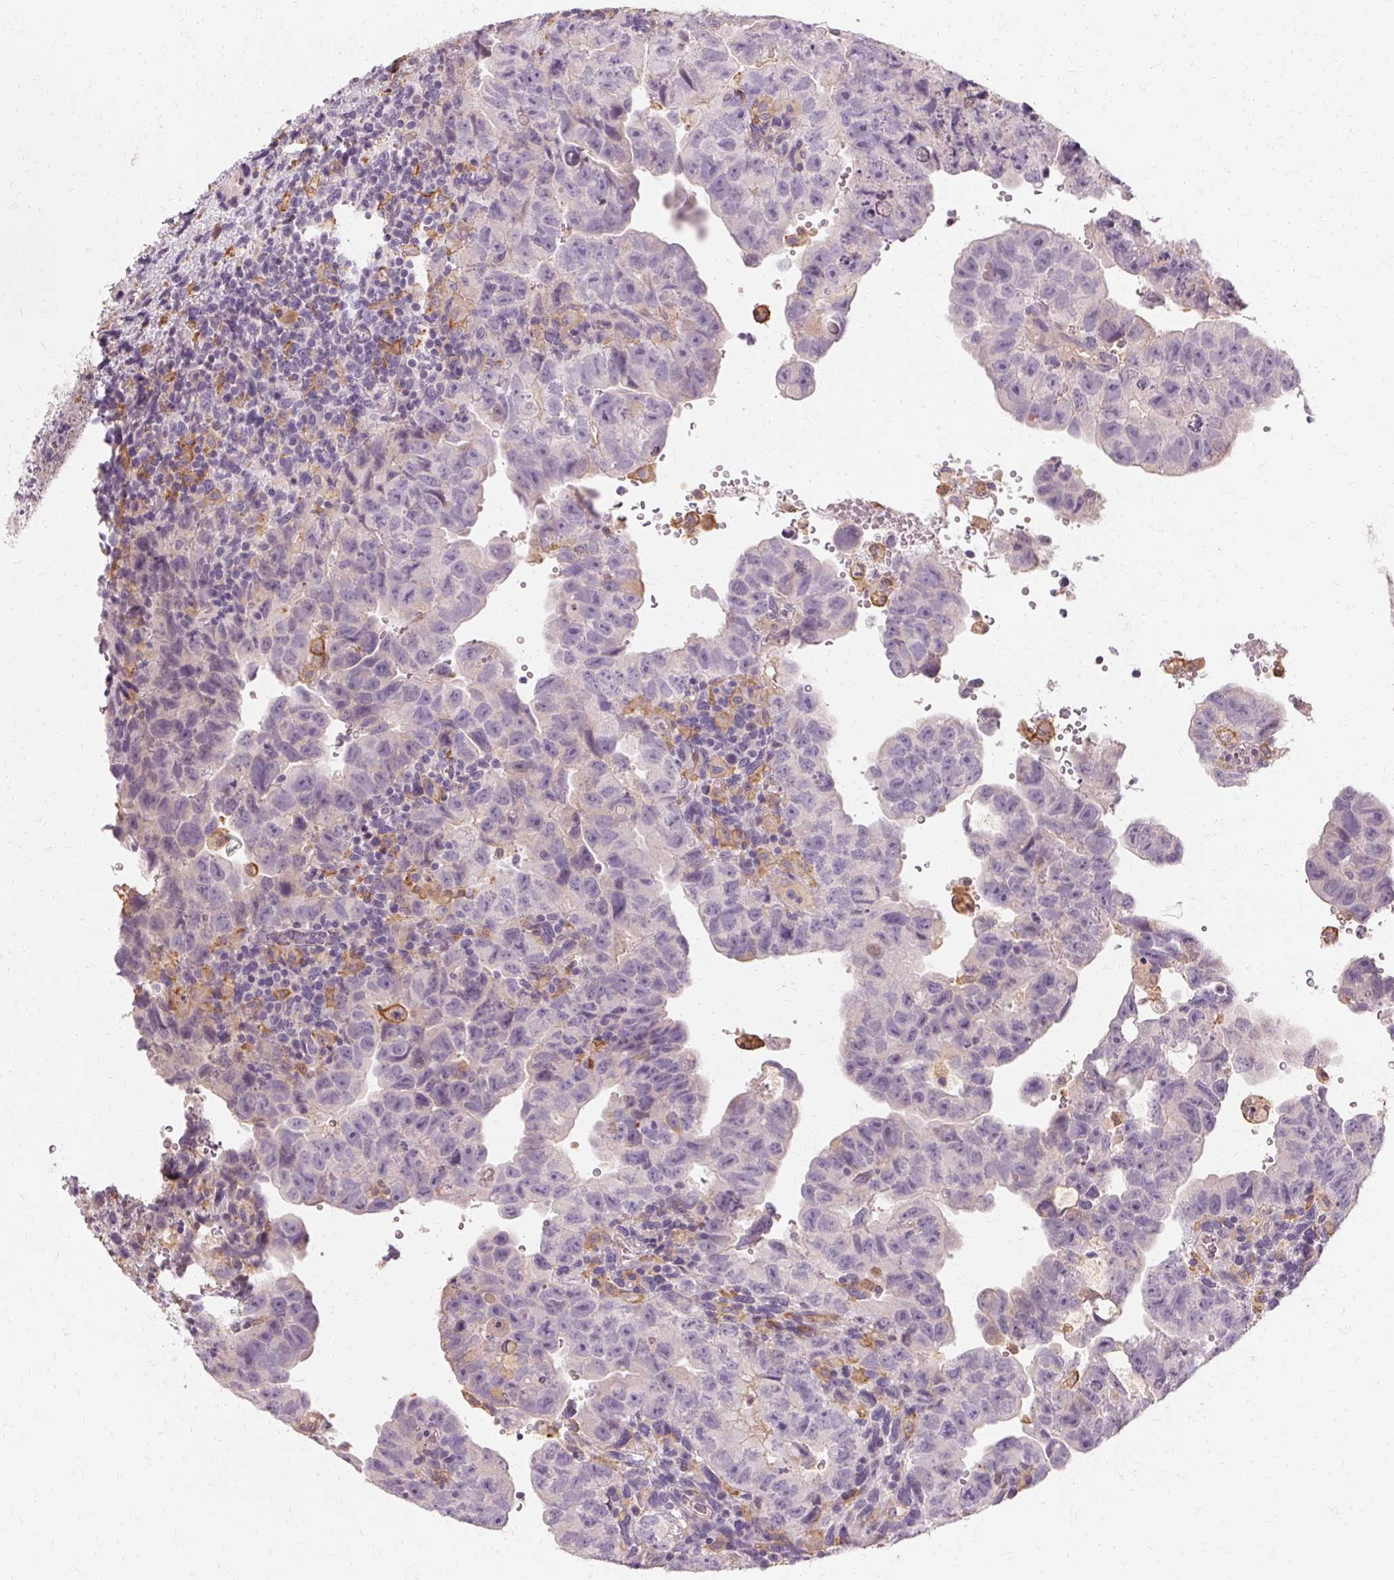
{"staining": {"intensity": "negative", "quantity": "none", "location": "none"}, "tissue": "testis cancer", "cell_type": "Tumor cells", "image_type": "cancer", "snomed": [{"axis": "morphology", "description": "Carcinoma, Embryonal, NOS"}, {"axis": "topography", "description": "Testis"}], "caption": "Immunohistochemistry (IHC) image of human testis cancer stained for a protein (brown), which displays no staining in tumor cells.", "gene": "IFNGR1", "patient": {"sex": "male", "age": 24}}